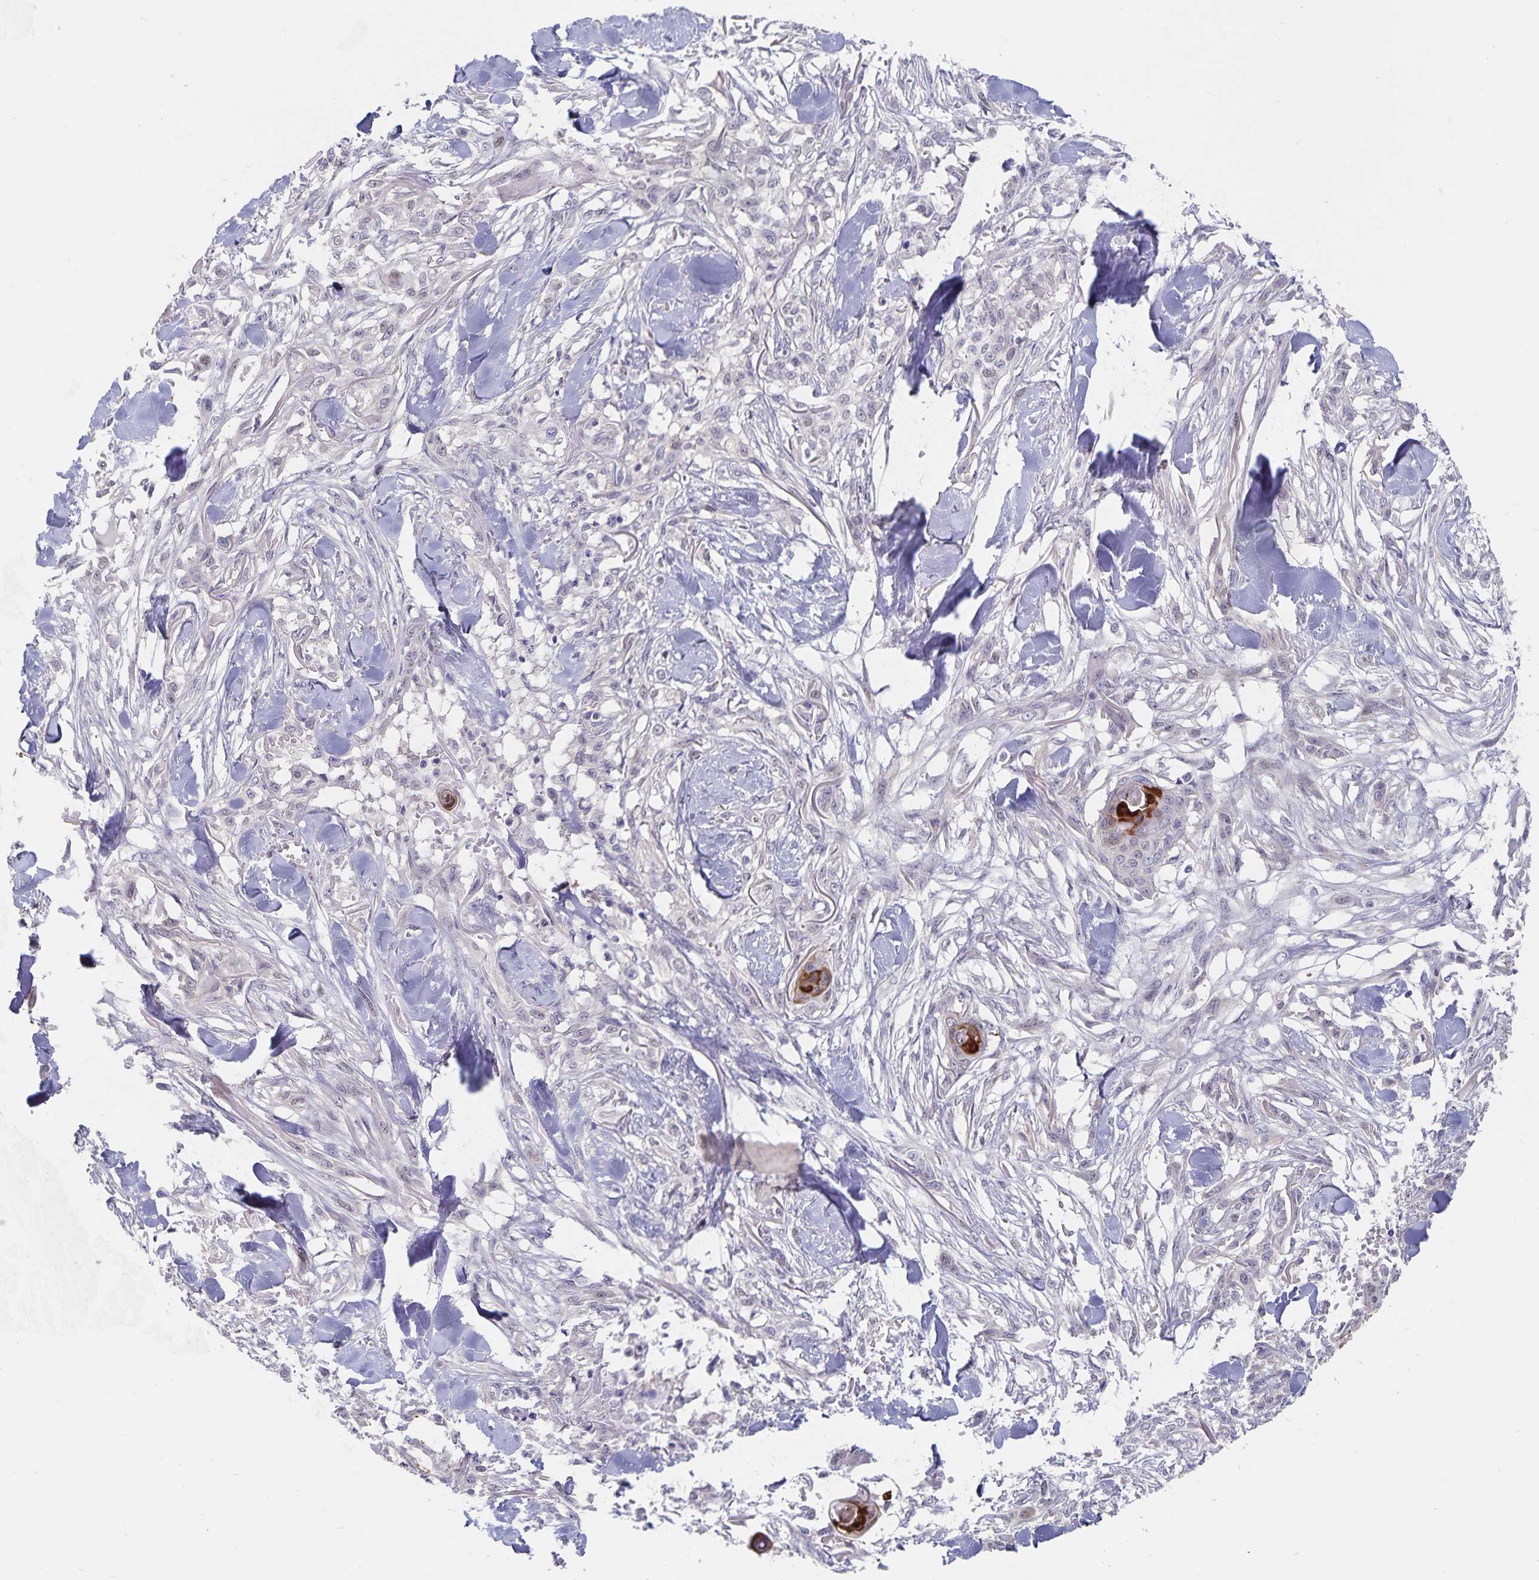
{"staining": {"intensity": "negative", "quantity": "none", "location": "none"}, "tissue": "skin cancer", "cell_type": "Tumor cells", "image_type": "cancer", "snomed": [{"axis": "morphology", "description": "Squamous cell carcinoma, NOS"}, {"axis": "topography", "description": "Skin"}], "caption": "Human skin cancer stained for a protein using immunohistochemistry (IHC) exhibits no staining in tumor cells.", "gene": "BAG6", "patient": {"sex": "female", "age": 59}}